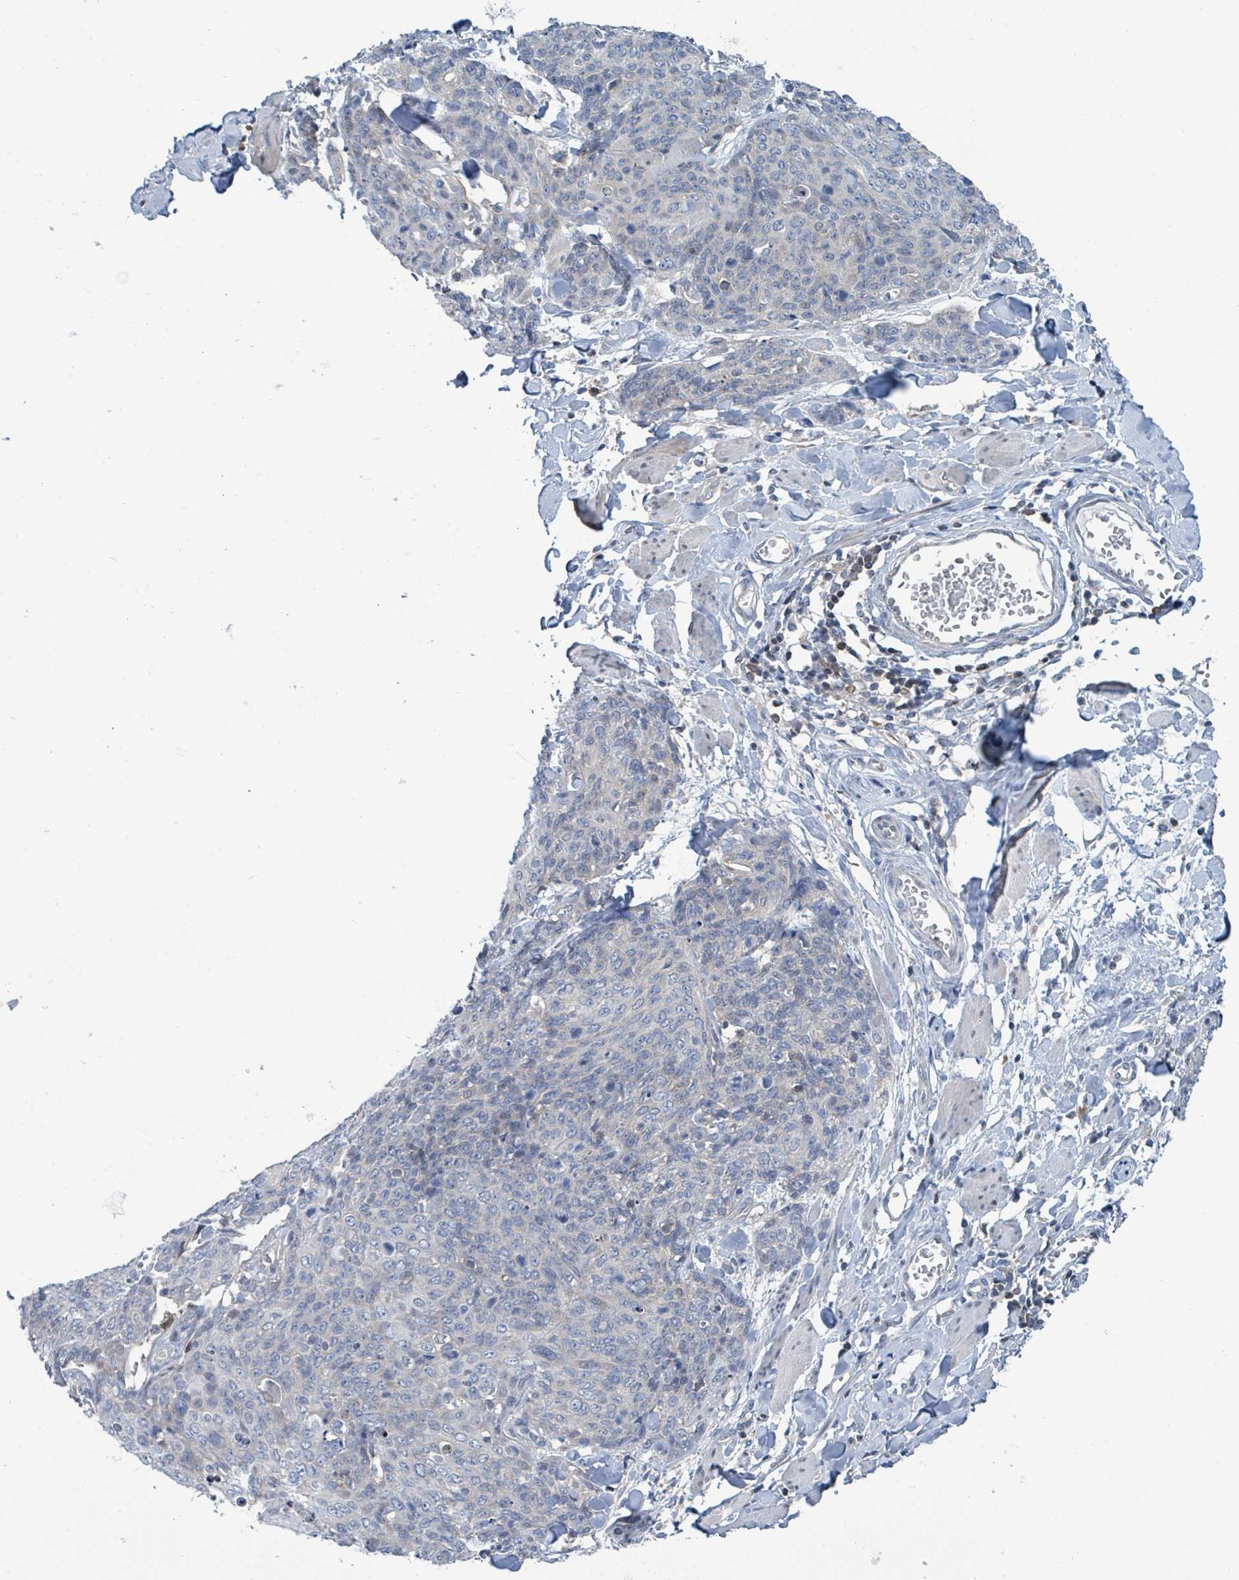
{"staining": {"intensity": "negative", "quantity": "none", "location": "none"}, "tissue": "skin cancer", "cell_type": "Tumor cells", "image_type": "cancer", "snomed": [{"axis": "morphology", "description": "Squamous cell carcinoma, NOS"}, {"axis": "topography", "description": "Skin"}, {"axis": "topography", "description": "Vulva"}], "caption": "High magnification brightfield microscopy of skin squamous cell carcinoma stained with DAB (brown) and counterstained with hematoxylin (blue): tumor cells show no significant expression. (DAB IHC, high magnification).", "gene": "DGKZ", "patient": {"sex": "female", "age": 85}}